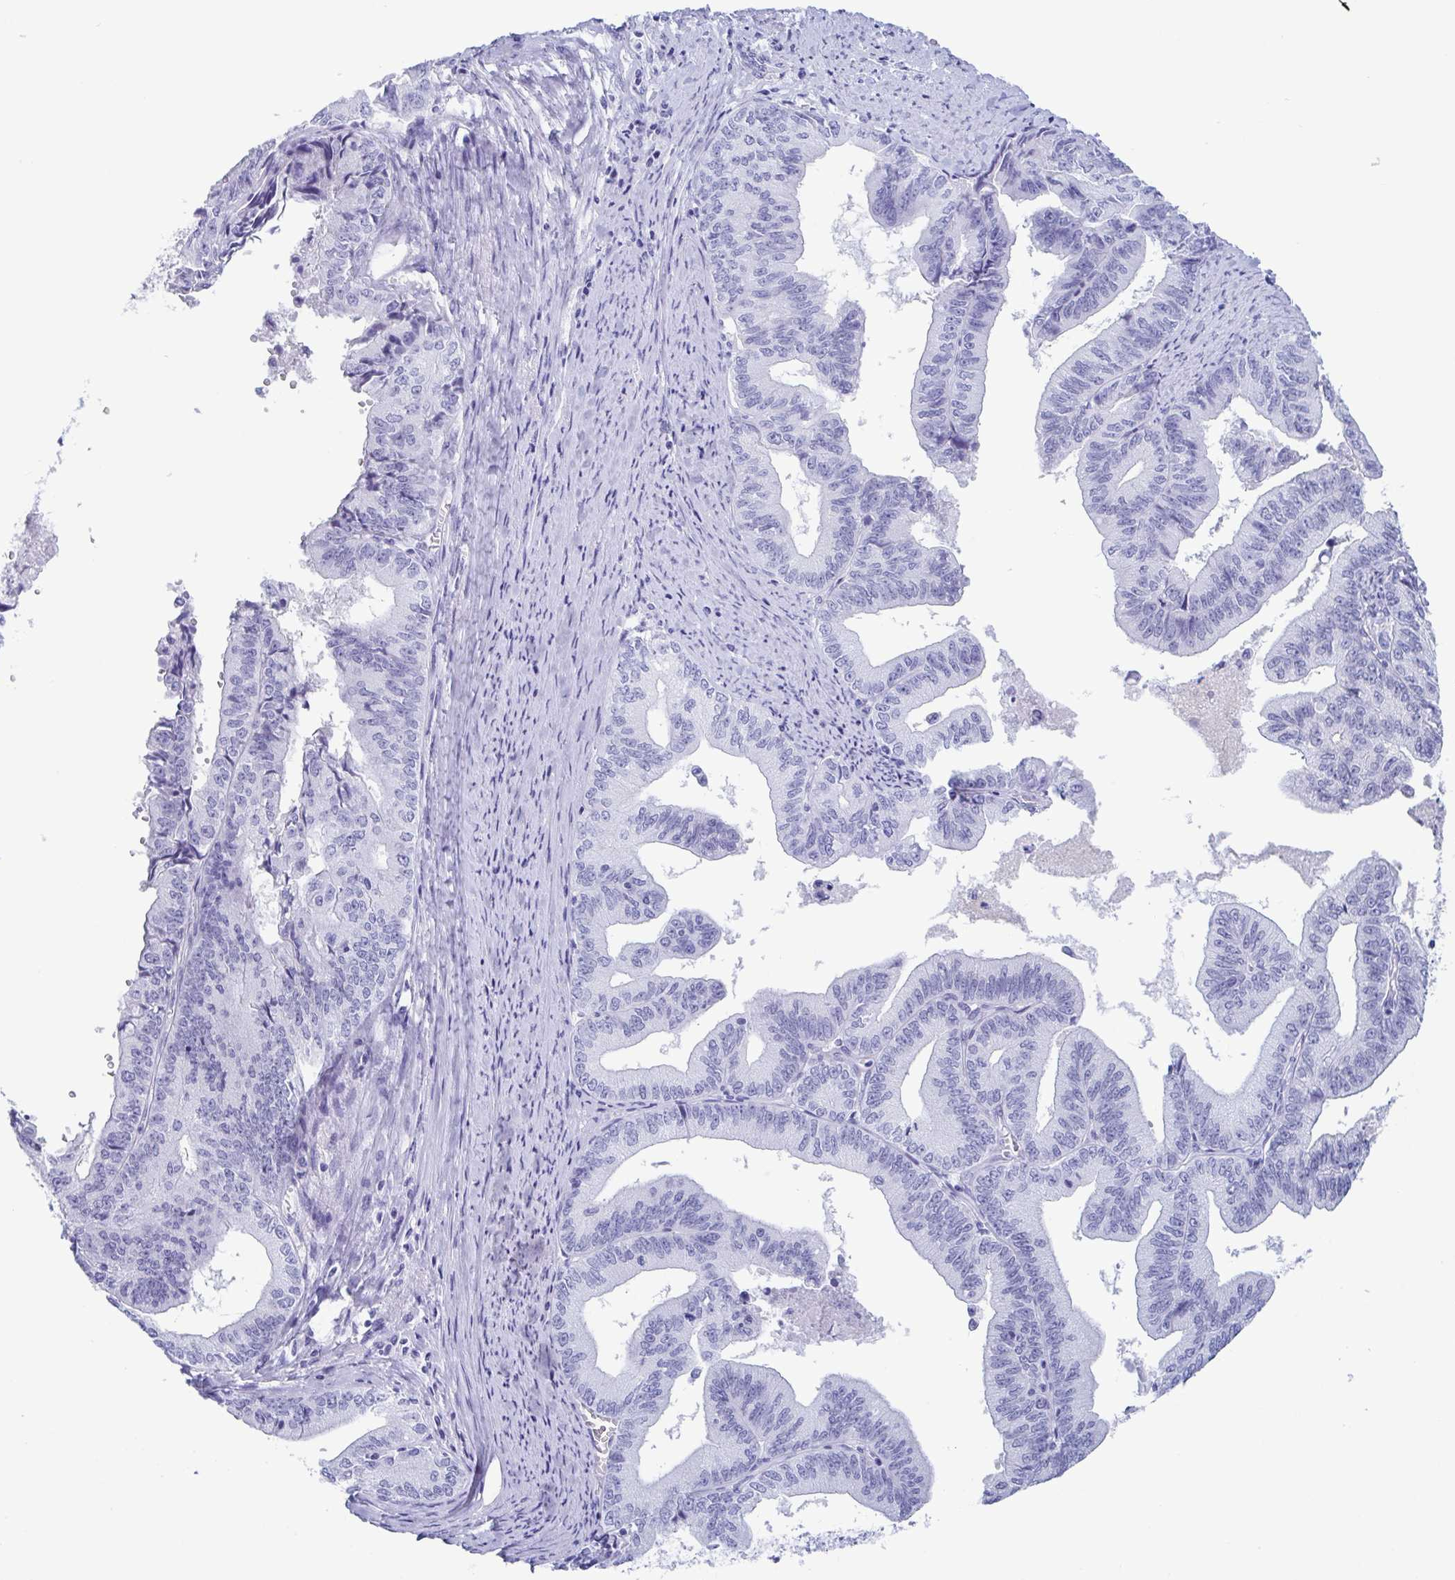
{"staining": {"intensity": "negative", "quantity": "none", "location": "none"}, "tissue": "endometrial cancer", "cell_type": "Tumor cells", "image_type": "cancer", "snomed": [{"axis": "morphology", "description": "Adenocarcinoma, NOS"}, {"axis": "topography", "description": "Endometrium"}], "caption": "A micrograph of human endometrial adenocarcinoma is negative for staining in tumor cells.", "gene": "CDX4", "patient": {"sex": "female", "age": 65}}